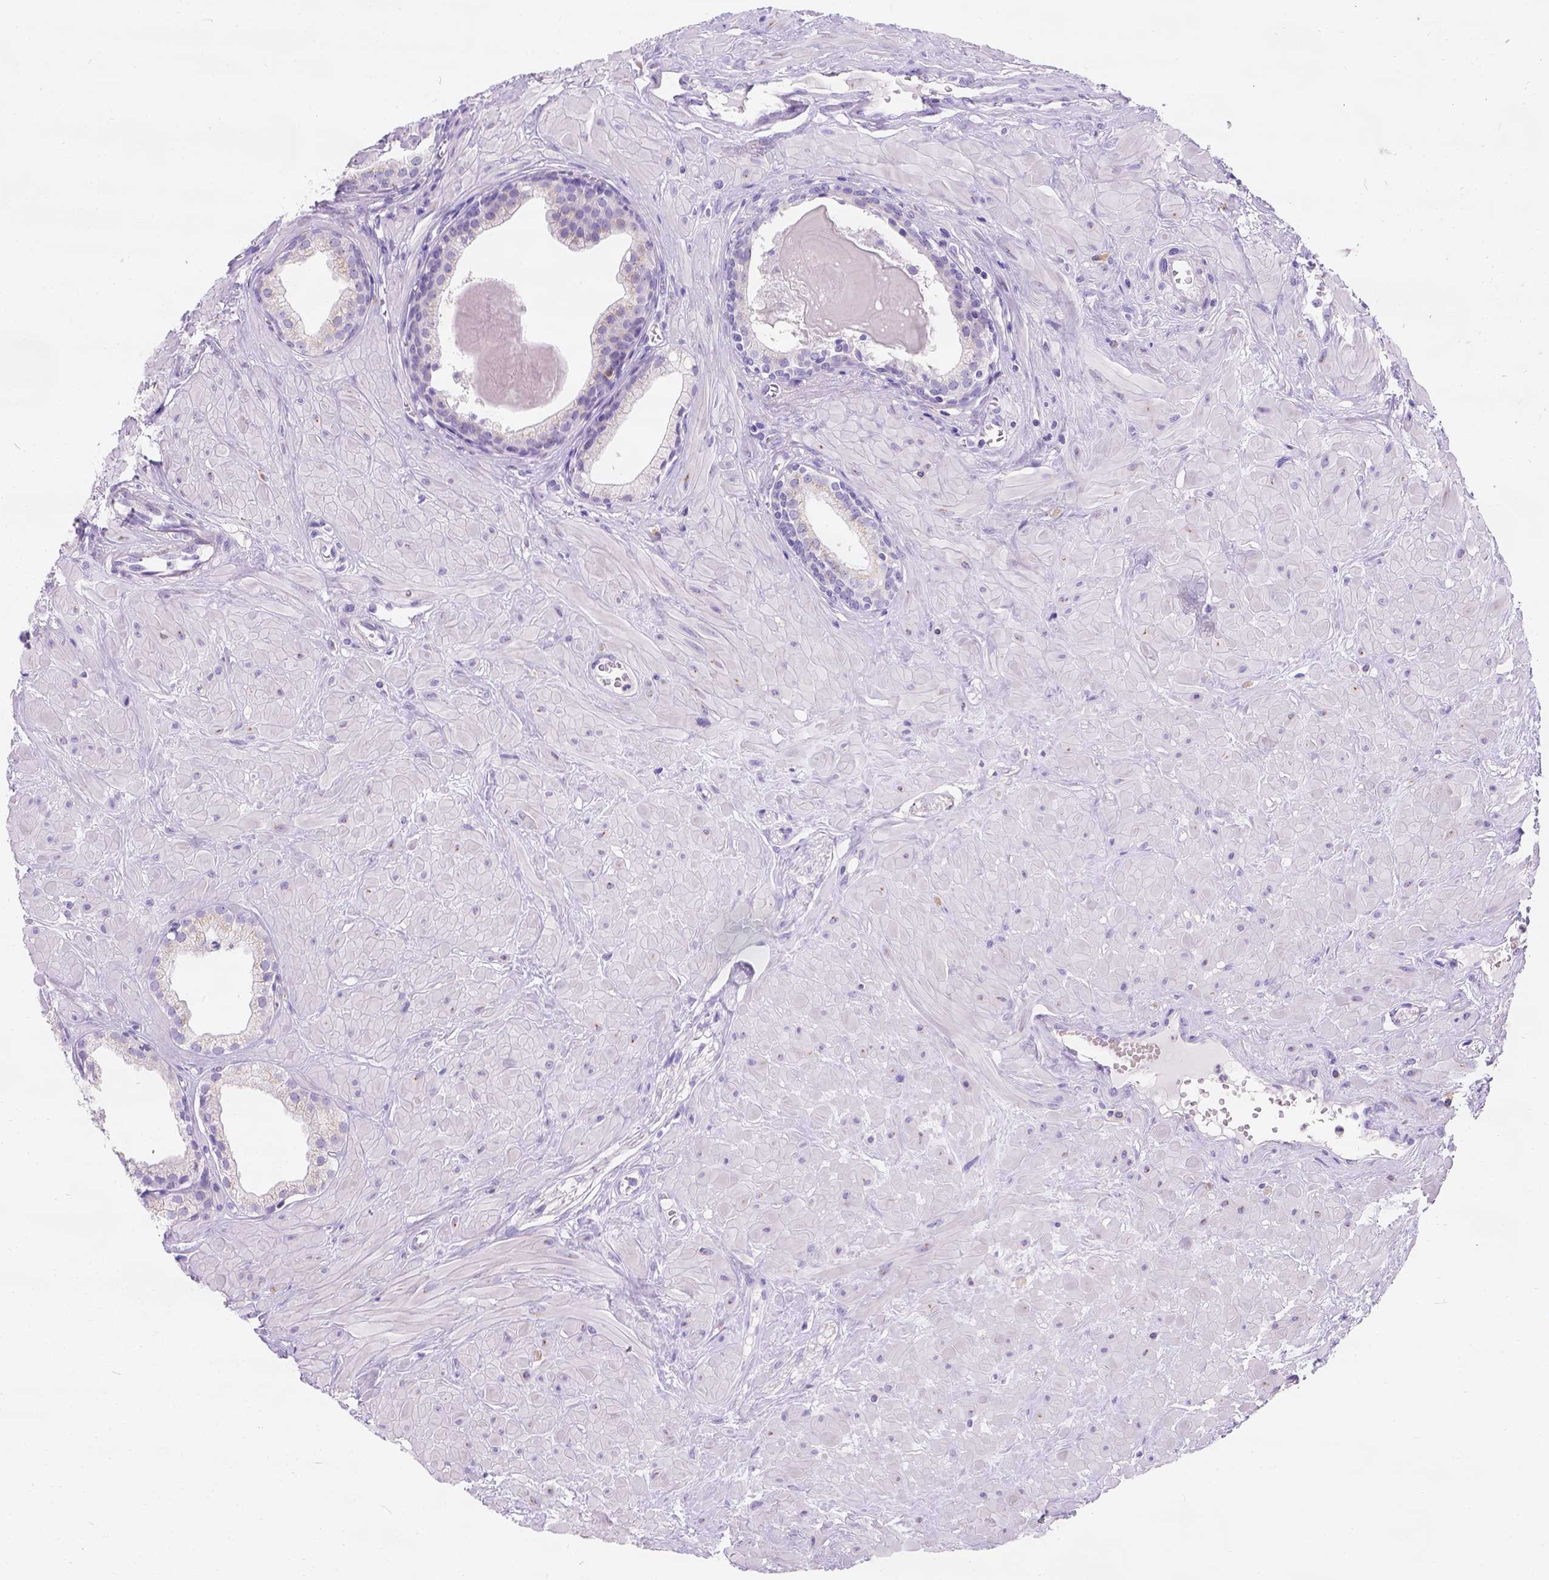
{"staining": {"intensity": "negative", "quantity": "none", "location": "none"}, "tissue": "prostate", "cell_type": "Glandular cells", "image_type": "normal", "snomed": [{"axis": "morphology", "description": "Normal tissue, NOS"}, {"axis": "topography", "description": "Prostate"}], "caption": "Immunohistochemistry photomicrograph of unremarkable prostate: prostate stained with DAB reveals no significant protein expression in glandular cells. The staining is performed using DAB (3,3'-diaminobenzidine) brown chromogen with nuclei counter-stained in using hematoxylin.", "gene": "PHF7", "patient": {"sex": "male", "age": 48}}